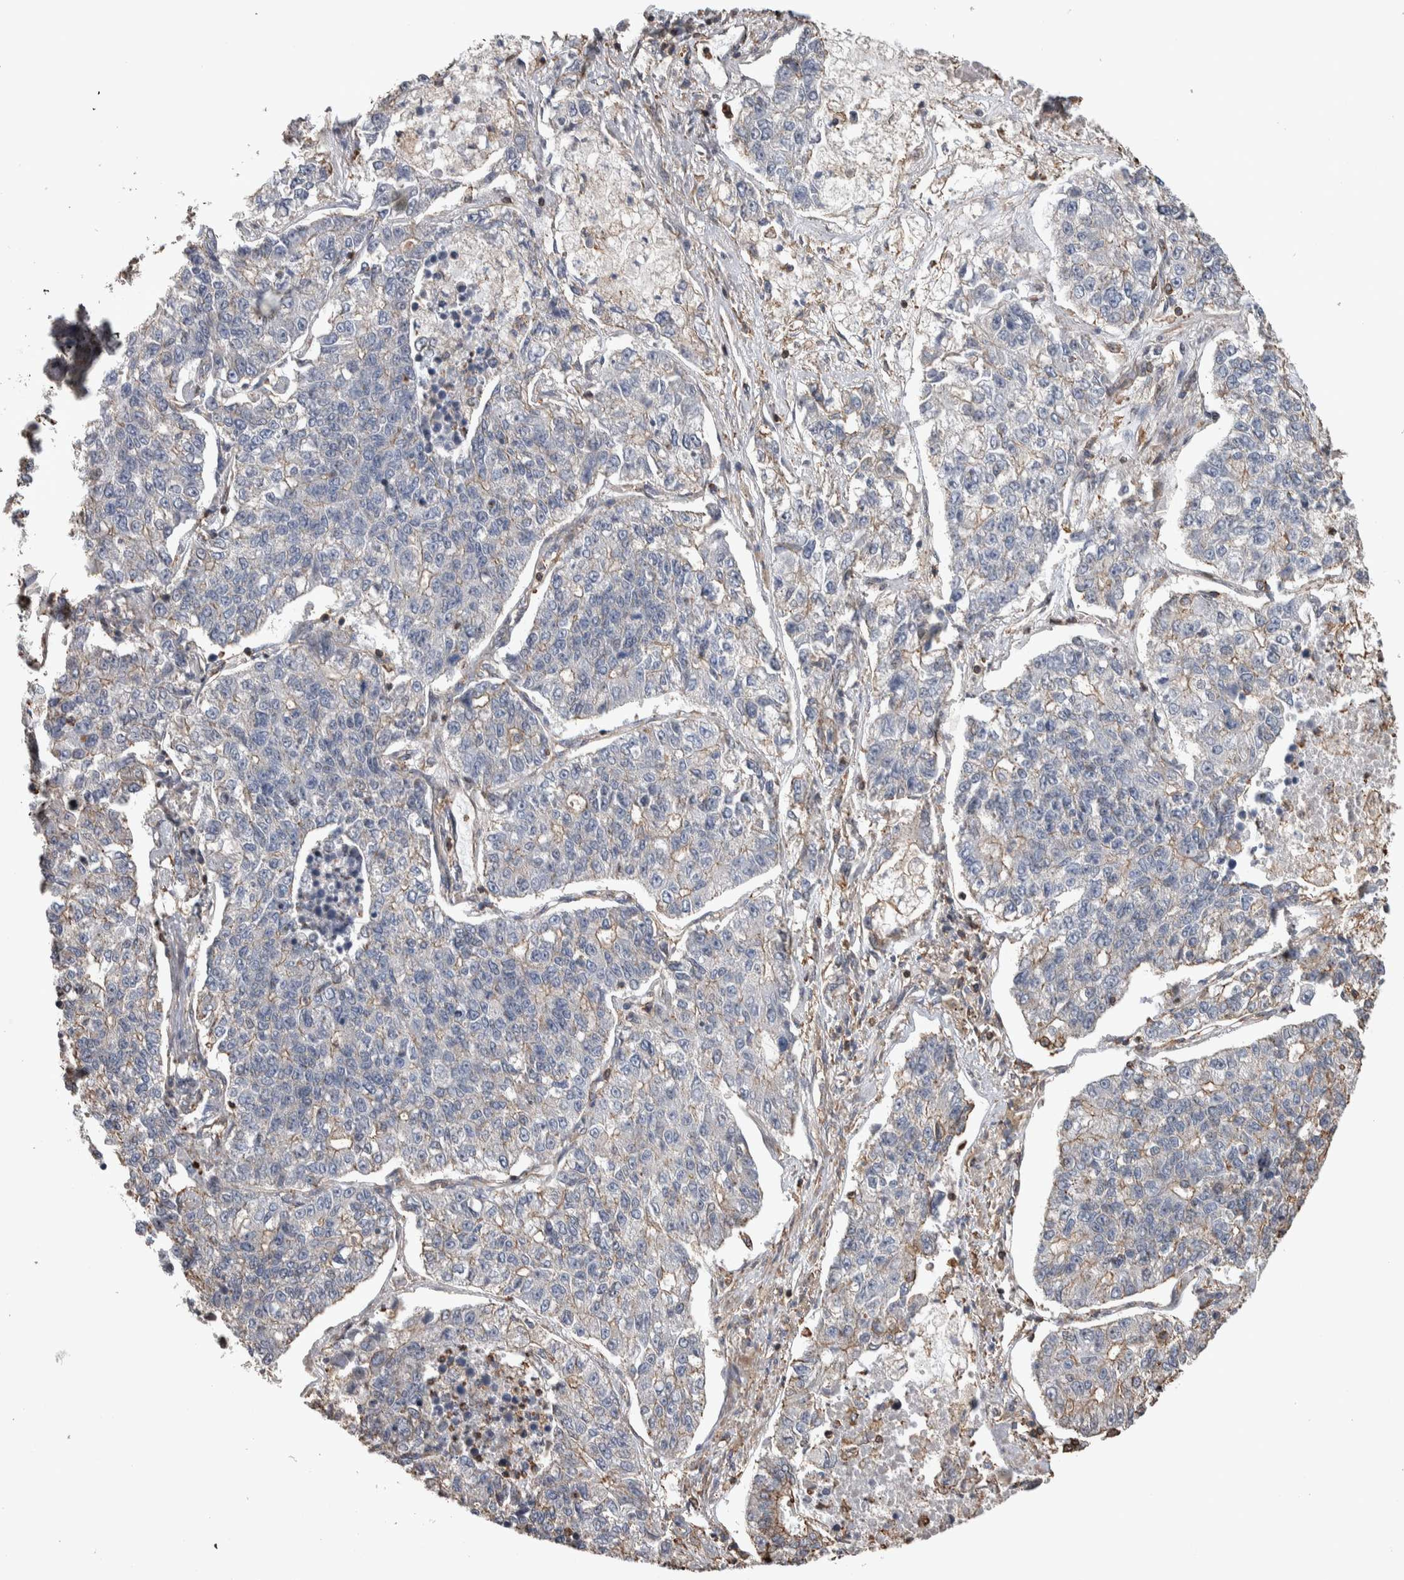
{"staining": {"intensity": "weak", "quantity": "<25%", "location": "cytoplasmic/membranous"}, "tissue": "lung cancer", "cell_type": "Tumor cells", "image_type": "cancer", "snomed": [{"axis": "morphology", "description": "Adenocarcinoma, NOS"}, {"axis": "topography", "description": "Lung"}], "caption": "IHC photomicrograph of neoplastic tissue: human lung adenocarcinoma stained with DAB (3,3'-diaminobenzidine) shows no significant protein positivity in tumor cells.", "gene": "ENPP2", "patient": {"sex": "male", "age": 49}}